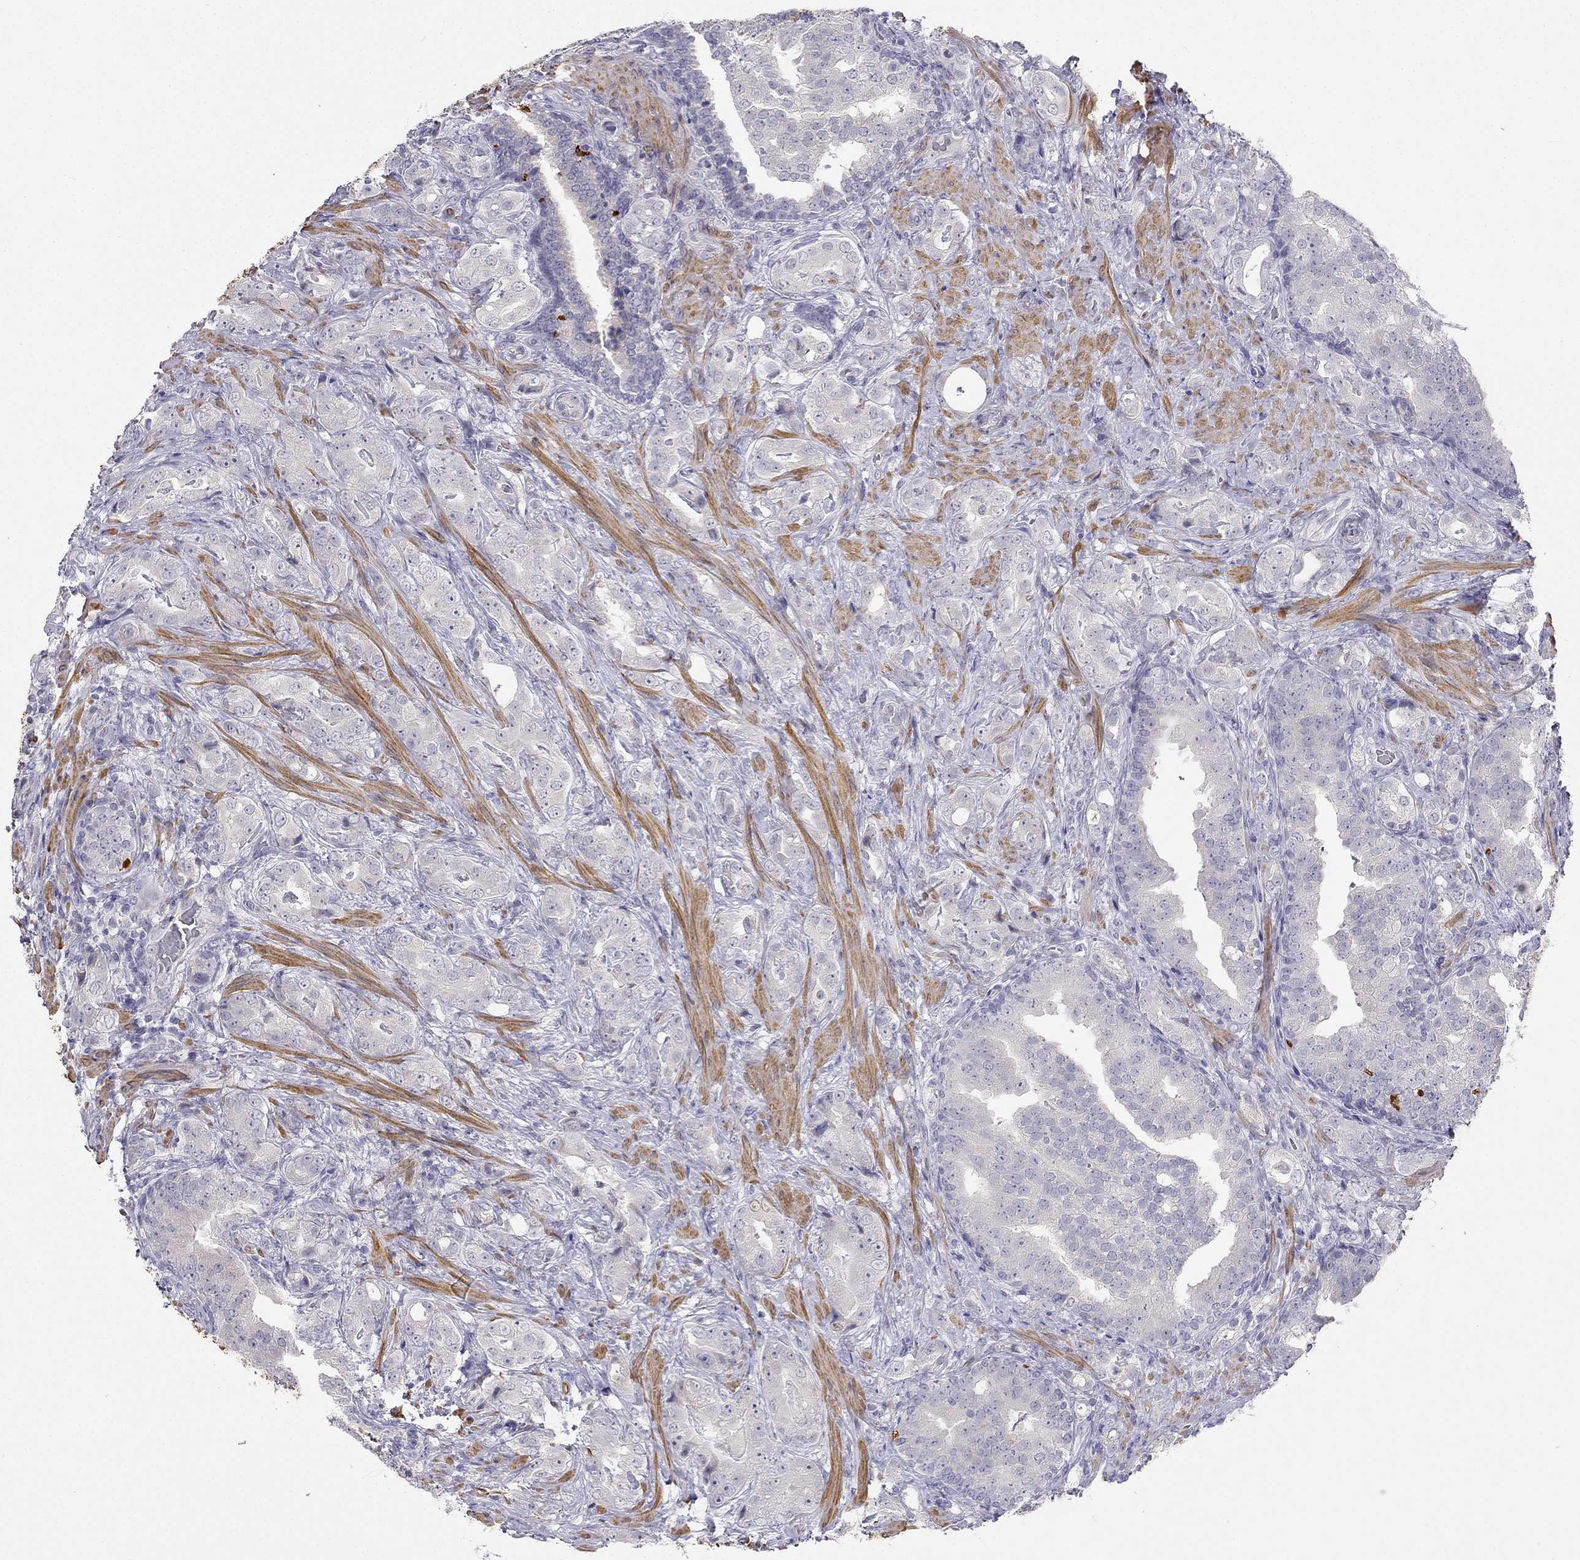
{"staining": {"intensity": "negative", "quantity": "none", "location": "none"}, "tissue": "prostate cancer", "cell_type": "Tumor cells", "image_type": "cancer", "snomed": [{"axis": "morphology", "description": "Adenocarcinoma, NOS"}, {"axis": "topography", "description": "Prostate"}], "caption": "Tumor cells are negative for protein expression in human prostate adenocarcinoma. (Immunohistochemistry, brightfield microscopy, high magnification).", "gene": "C16orf89", "patient": {"sex": "male", "age": 57}}